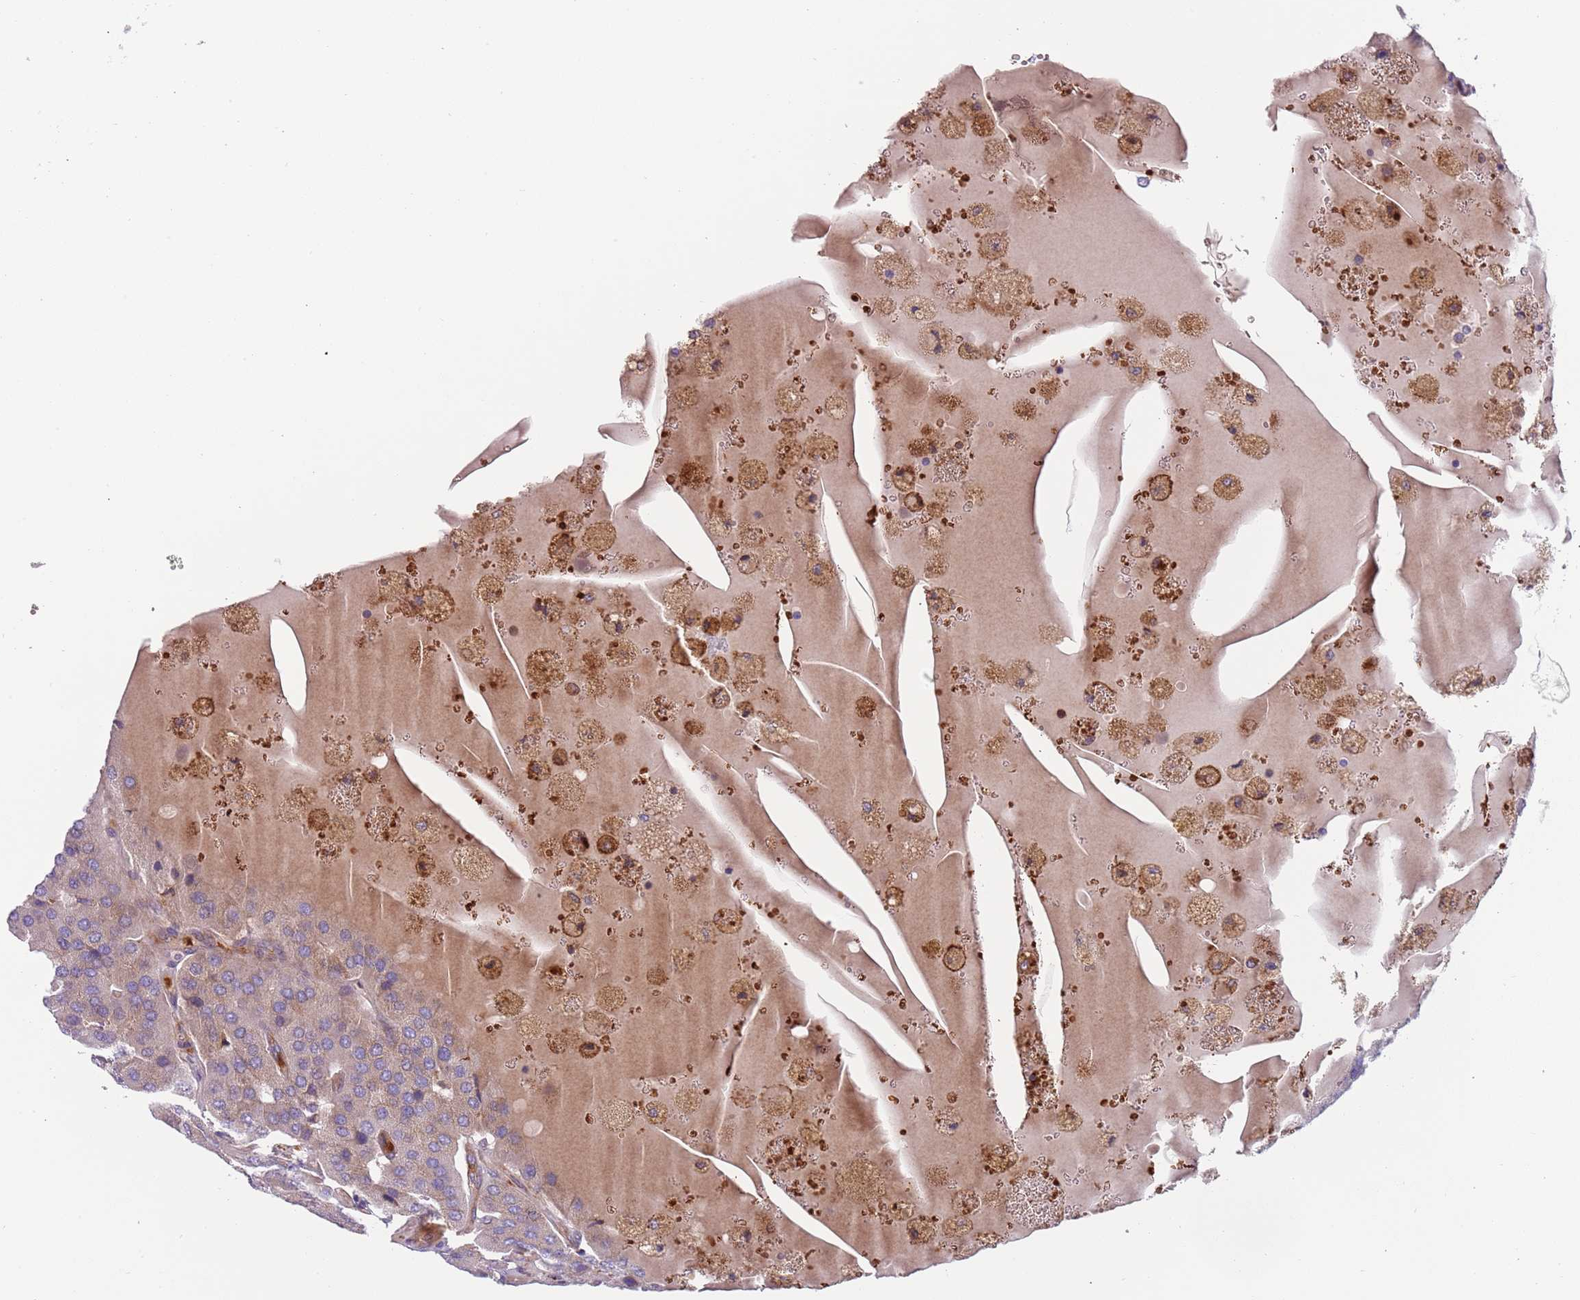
{"staining": {"intensity": "negative", "quantity": "none", "location": "none"}, "tissue": "parathyroid gland", "cell_type": "Glandular cells", "image_type": "normal", "snomed": [{"axis": "morphology", "description": "Normal tissue, NOS"}, {"axis": "morphology", "description": "Adenoma, NOS"}, {"axis": "topography", "description": "Parathyroid gland"}], "caption": "High power microscopy image of an immunohistochemistry (IHC) micrograph of normal parathyroid gland, revealing no significant staining in glandular cells.", "gene": "VWCE", "patient": {"sex": "female", "age": 86}}